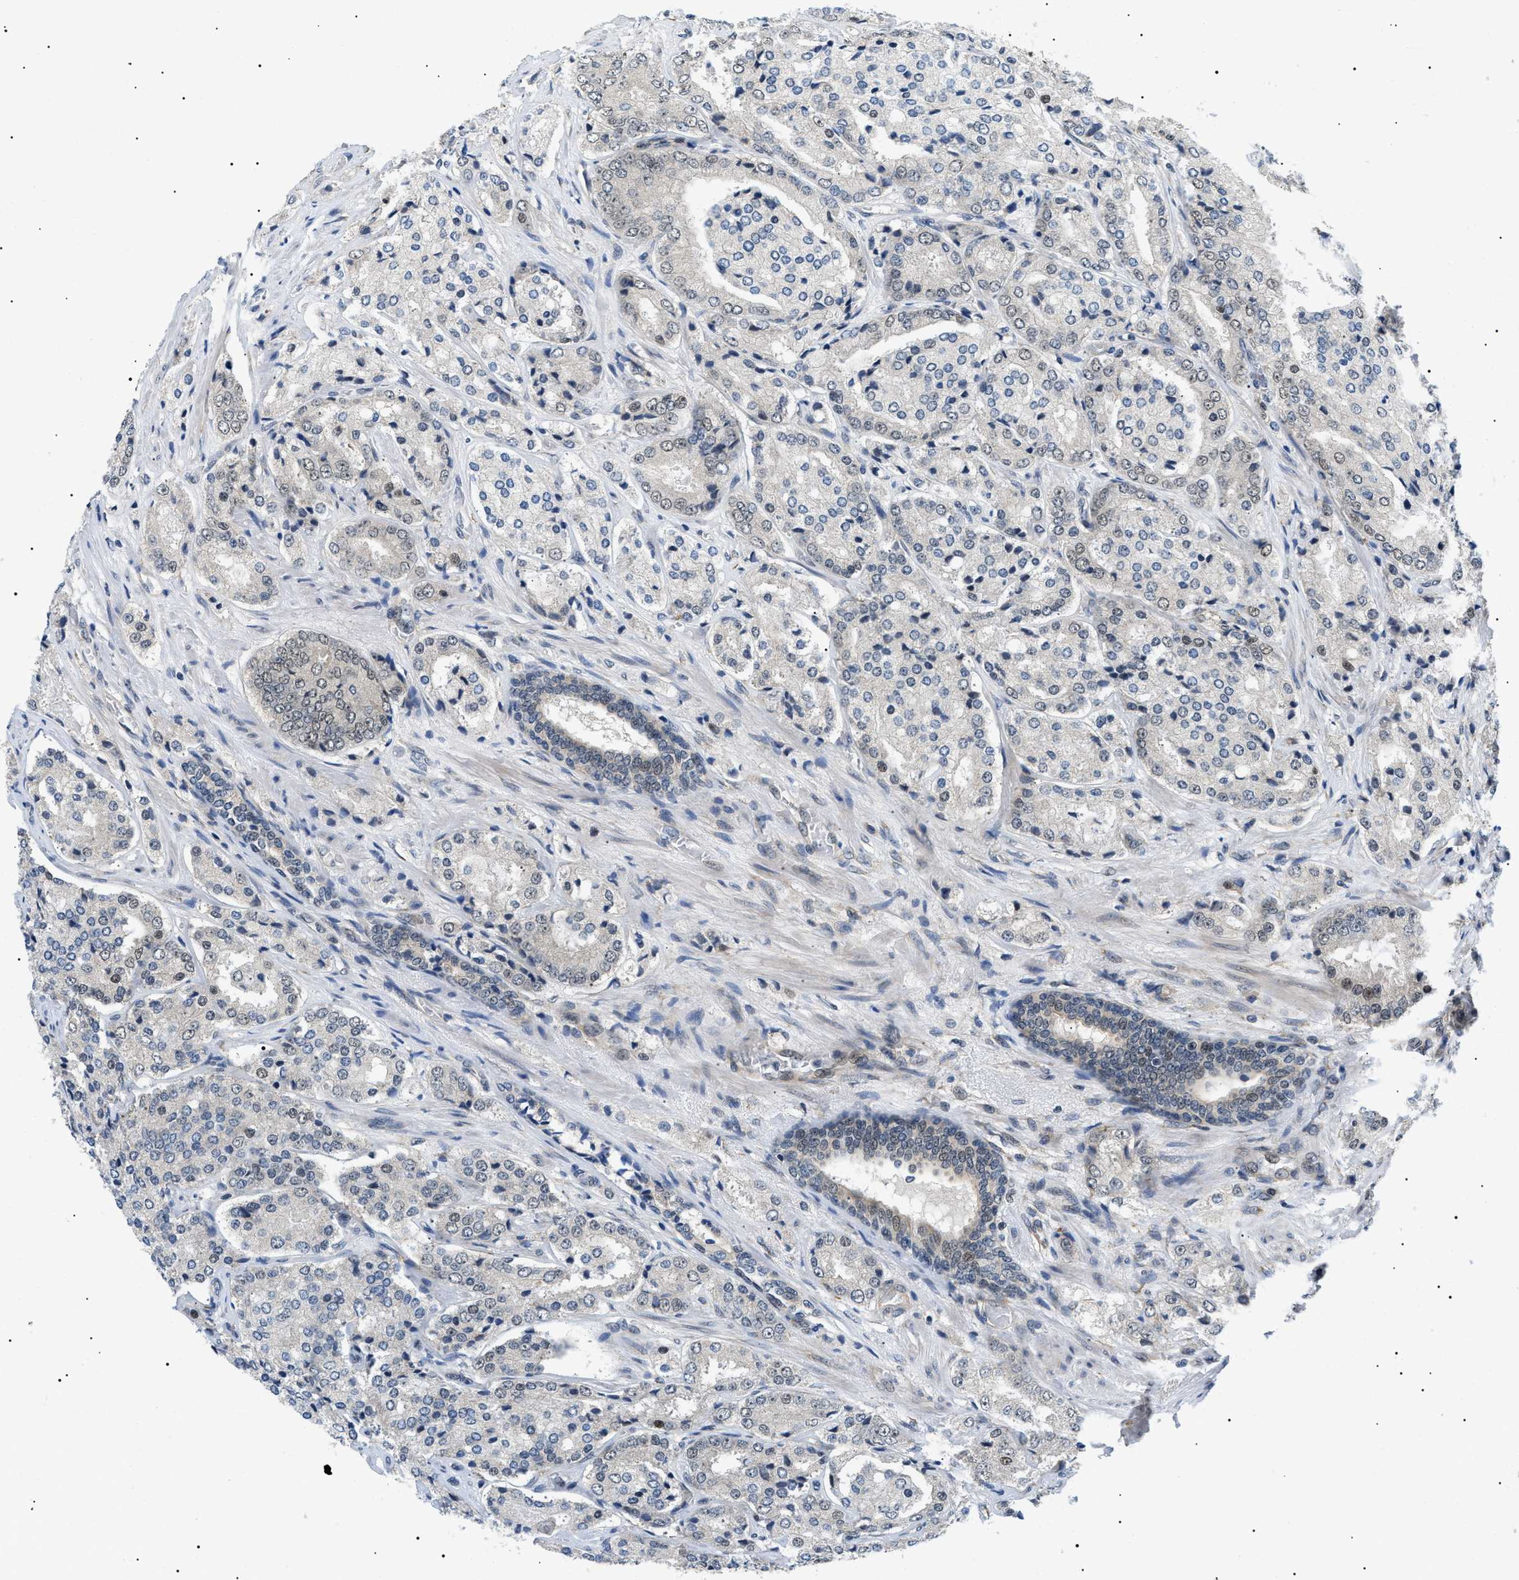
{"staining": {"intensity": "moderate", "quantity": "<25%", "location": "nuclear"}, "tissue": "prostate cancer", "cell_type": "Tumor cells", "image_type": "cancer", "snomed": [{"axis": "morphology", "description": "Adenocarcinoma, High grade"}, {"axis": "topography", "description": "Prostate"}], "caption": "Immunohistochemistry (IHC) histopathology image of human prostate cancer (high-grade adenocarcinoma) stained for a protein (brown), which demonstrates low levels of moderate nuclear positivity in about <25% of tumor cells.", "gene": "CWC25", "patient": {"sex": "male", "age": 65}}